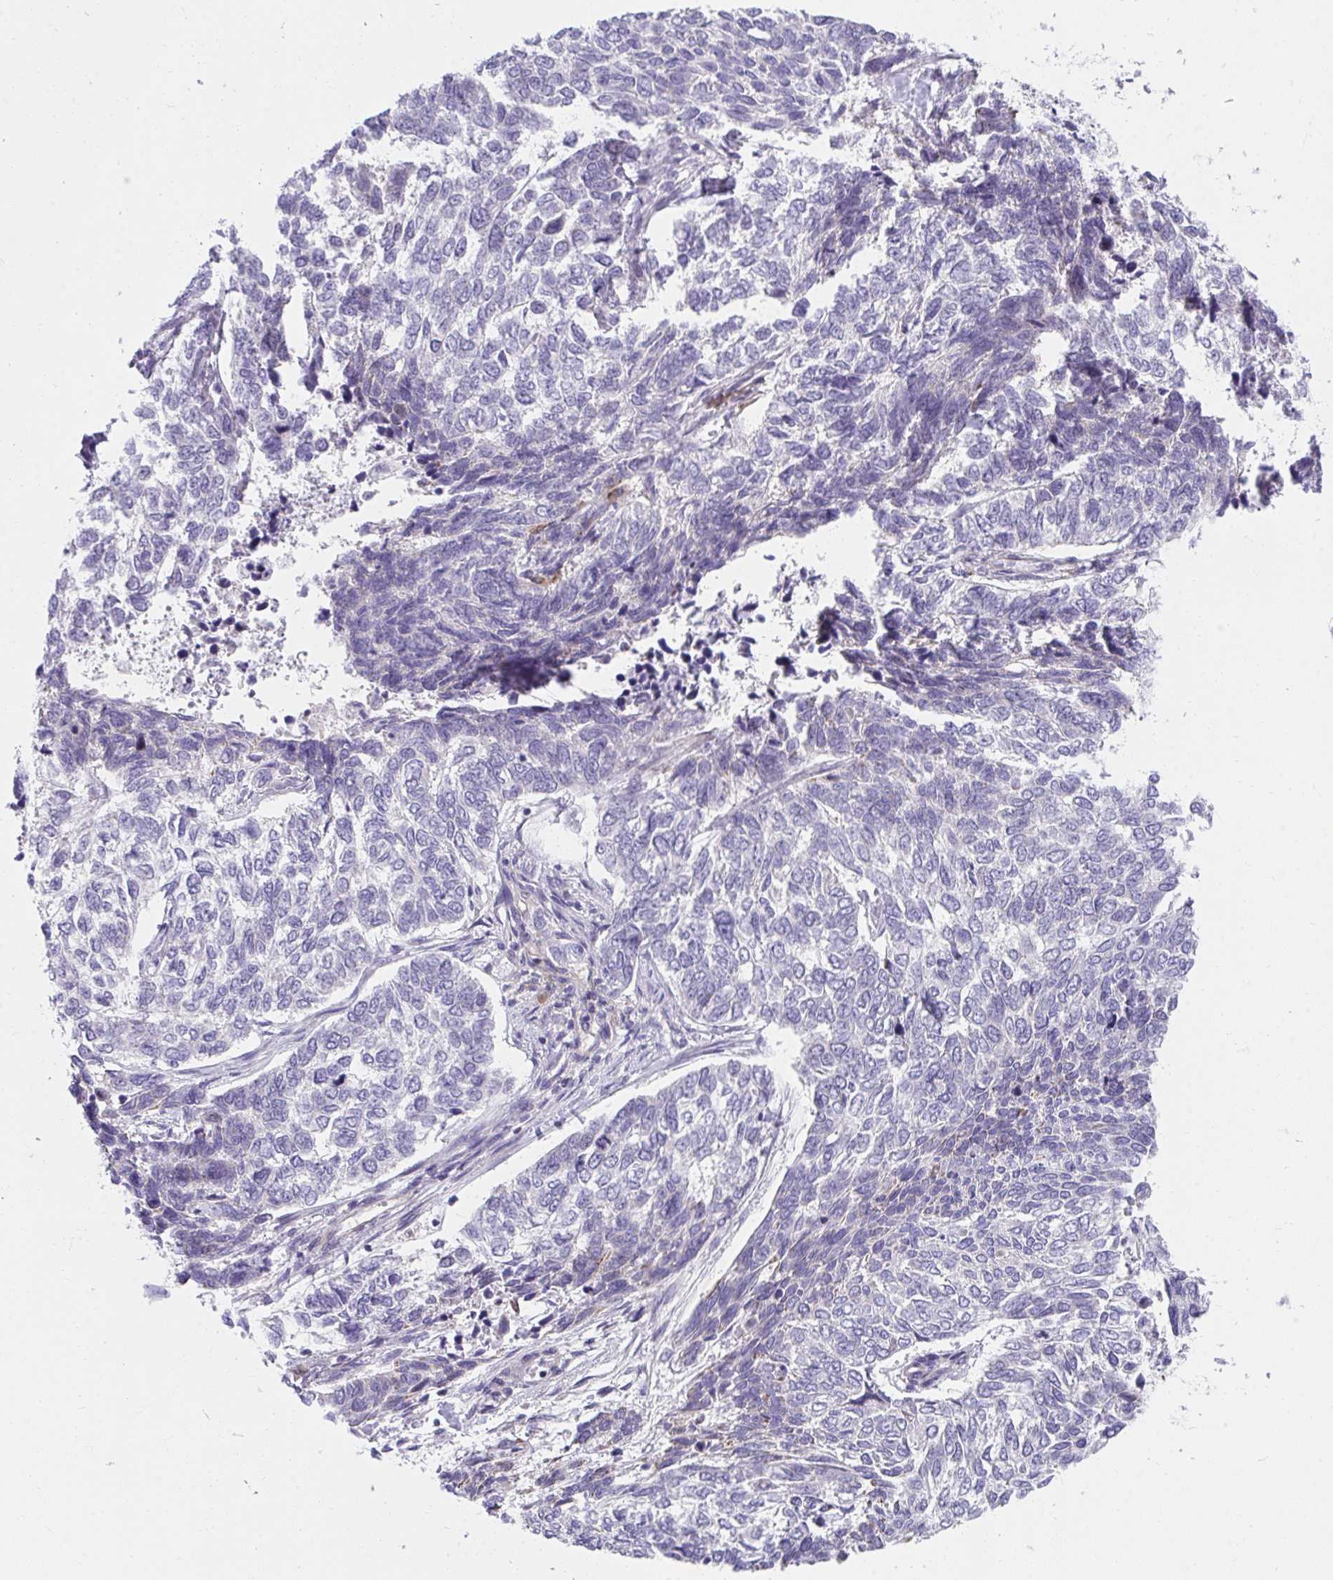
{"staining": {"intensity": "negative", "quantity": "none", "location": "none"}, "tissue": "skin cancer", "cell_type": "Tumor cells", "image_type": "cancer", "snomed": [{"axis": "morphology", "description": "Basal cell carcinoma"}, {"axis": "topography", "description": "Skin"}], "caption": "Tumor cells are negative for protein expression in human skin basal cell carcinoma. (DAB immunohistochemistry (IHC) with hematoxylin counter stain).", "gene": "SLAMF7", "patient": {"sex": "female", "age": 65}}